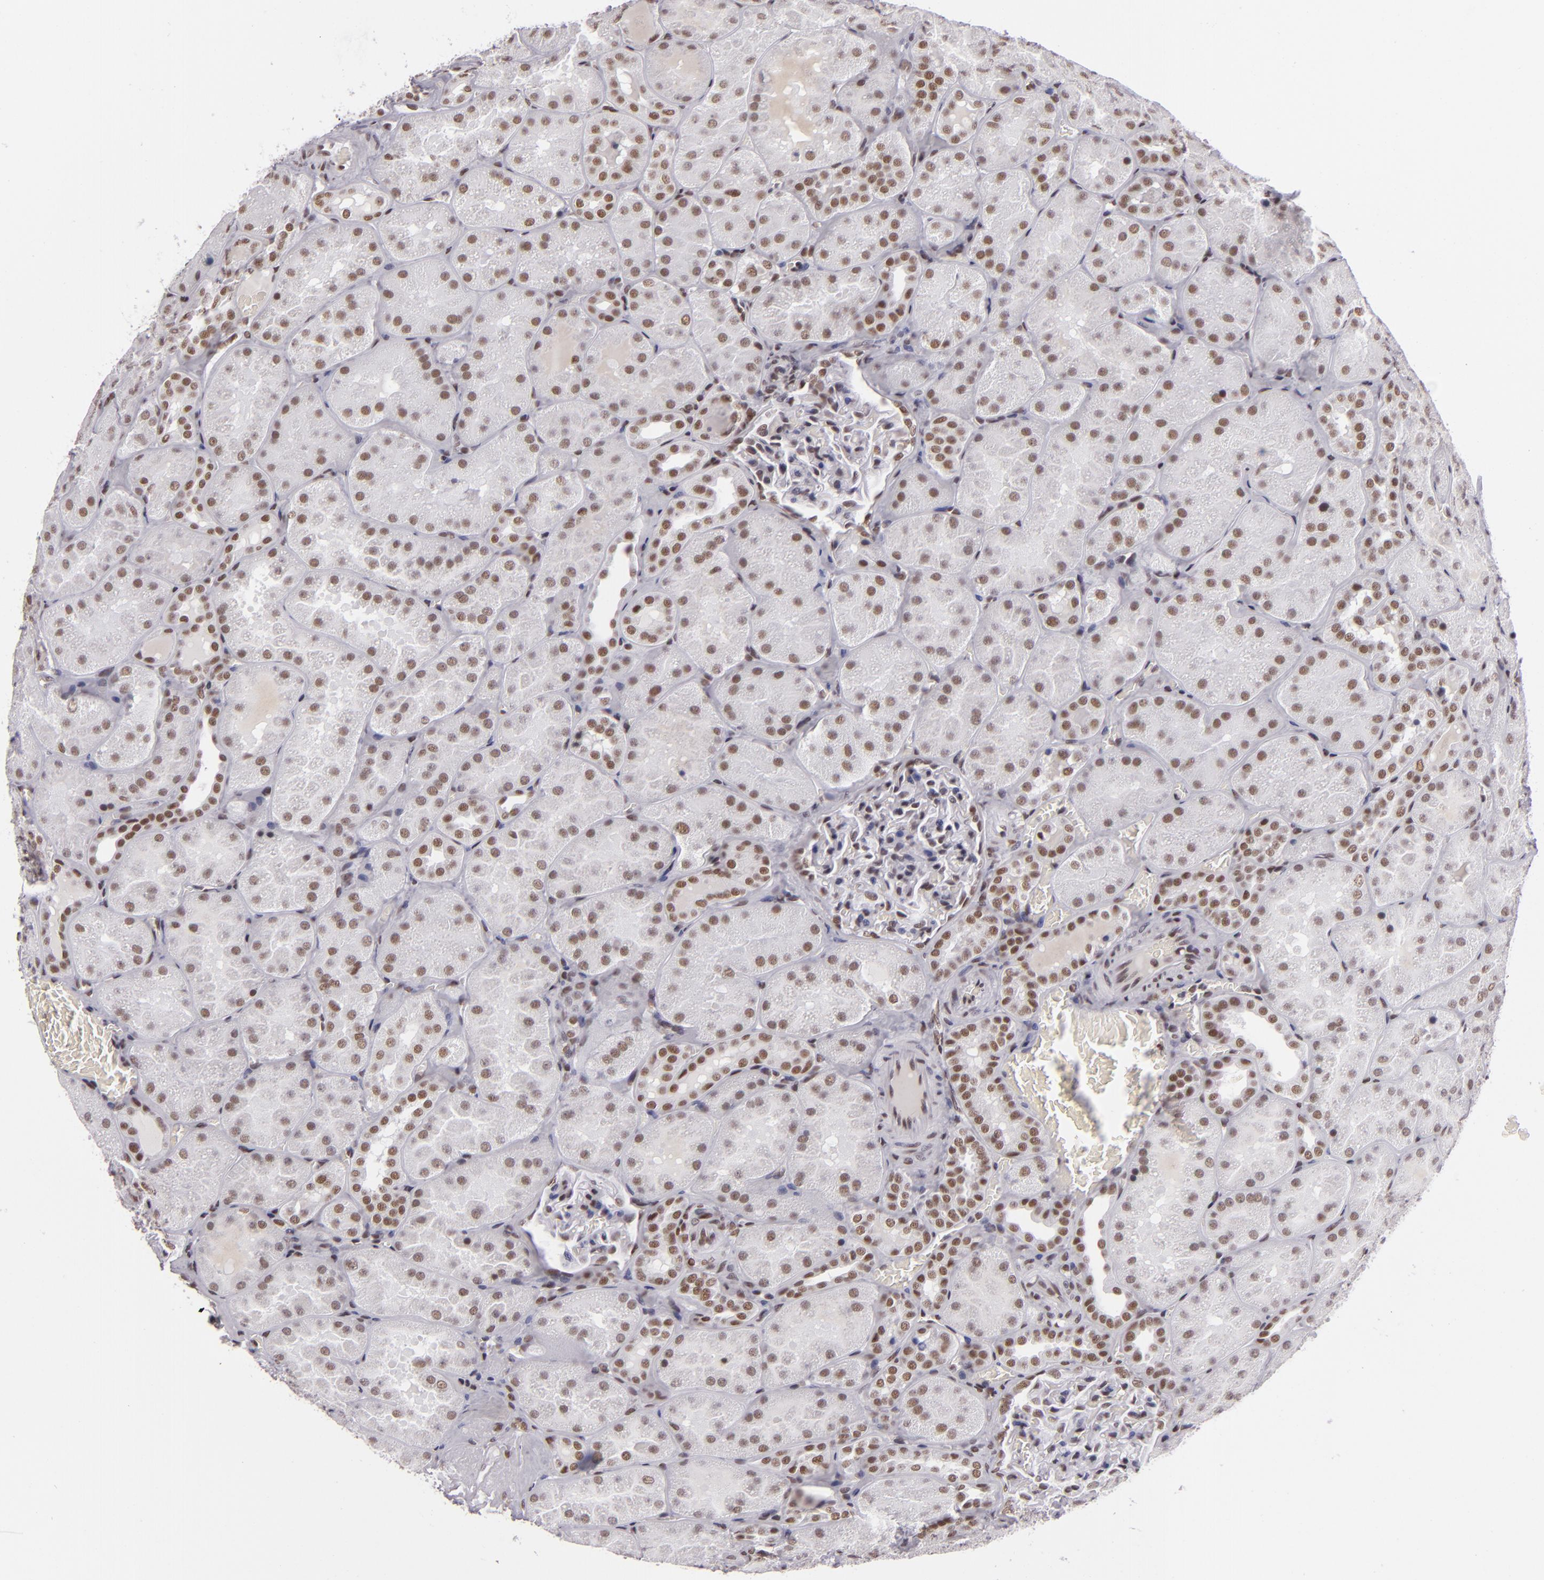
{"staining": {"intensity": "weak", "quantity": "<25%", "location": "nuclear"}, "tissue": "kidney", "cell_type": "Cells in glomeruli", "image_type": "normal", "snomed": [{"axis": "morphology", "description": "Normal tissue, NOS"}, {"axis": "topography", "description": "Kidney"}], "caption": "Immunohistochemical staining of normal kidney demonstrates no significant staining in cells in glomeruli.", "gene": "BRD8", "patient": {"sex": "male", "age": 28}}